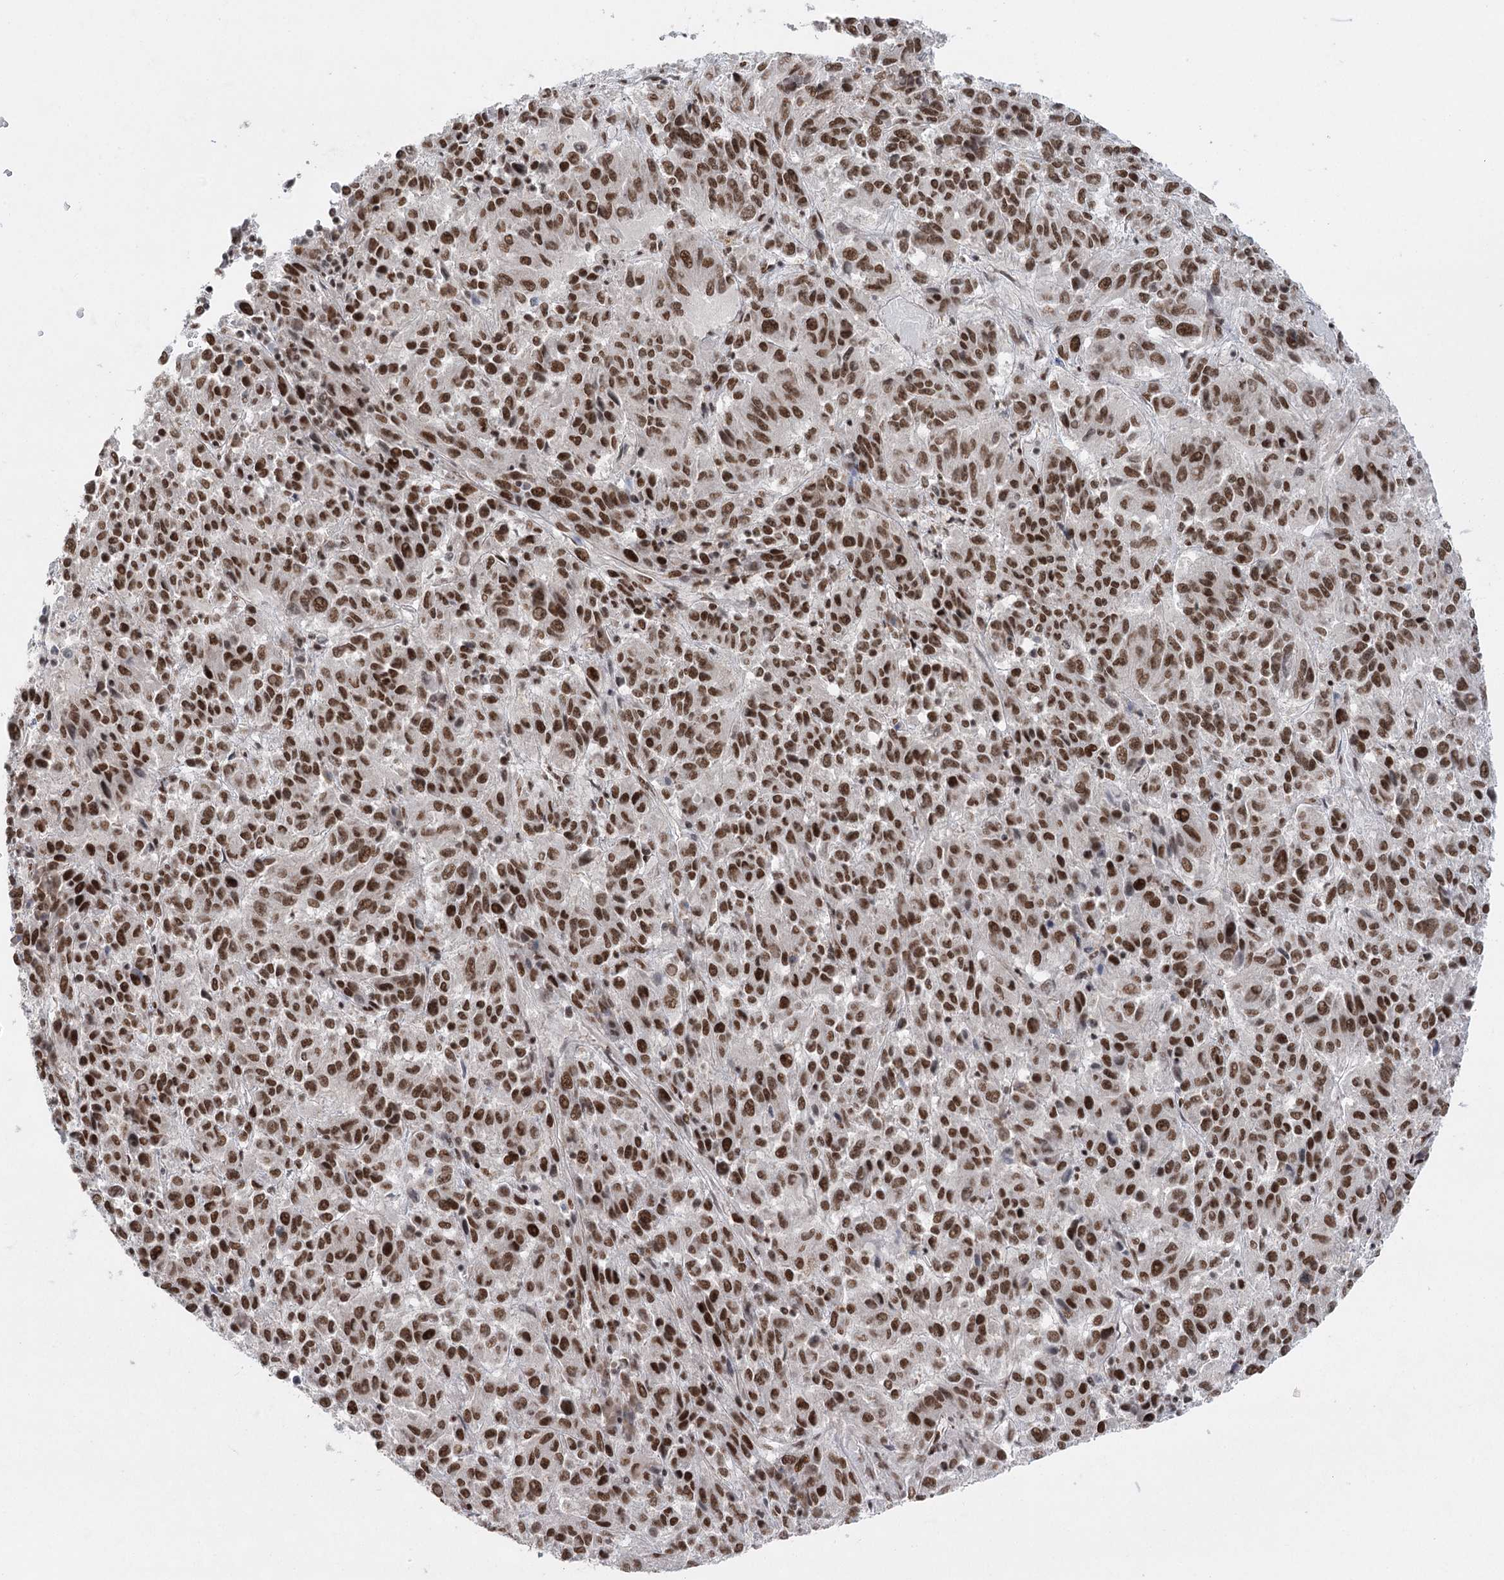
{"staining": {"intensity": "strong", "quantity": ">75%", "location": "nuclear"}, "tissue": "melanoma", "cell_type": "Tumor cells", "image_type": "cancer", "snomed": [{"axis": "morphology", "description": "Malignant melanoma, Metastatic site"}, {"axis": "topography", "description": "Lung"}], "caption": "Malignant melanoma (metastatic site) stained with a protein marker demonstrates strong staining in tumor cells.", "gene": "ZCCHC8", "patient": {"sex": "male", "age": 64}}